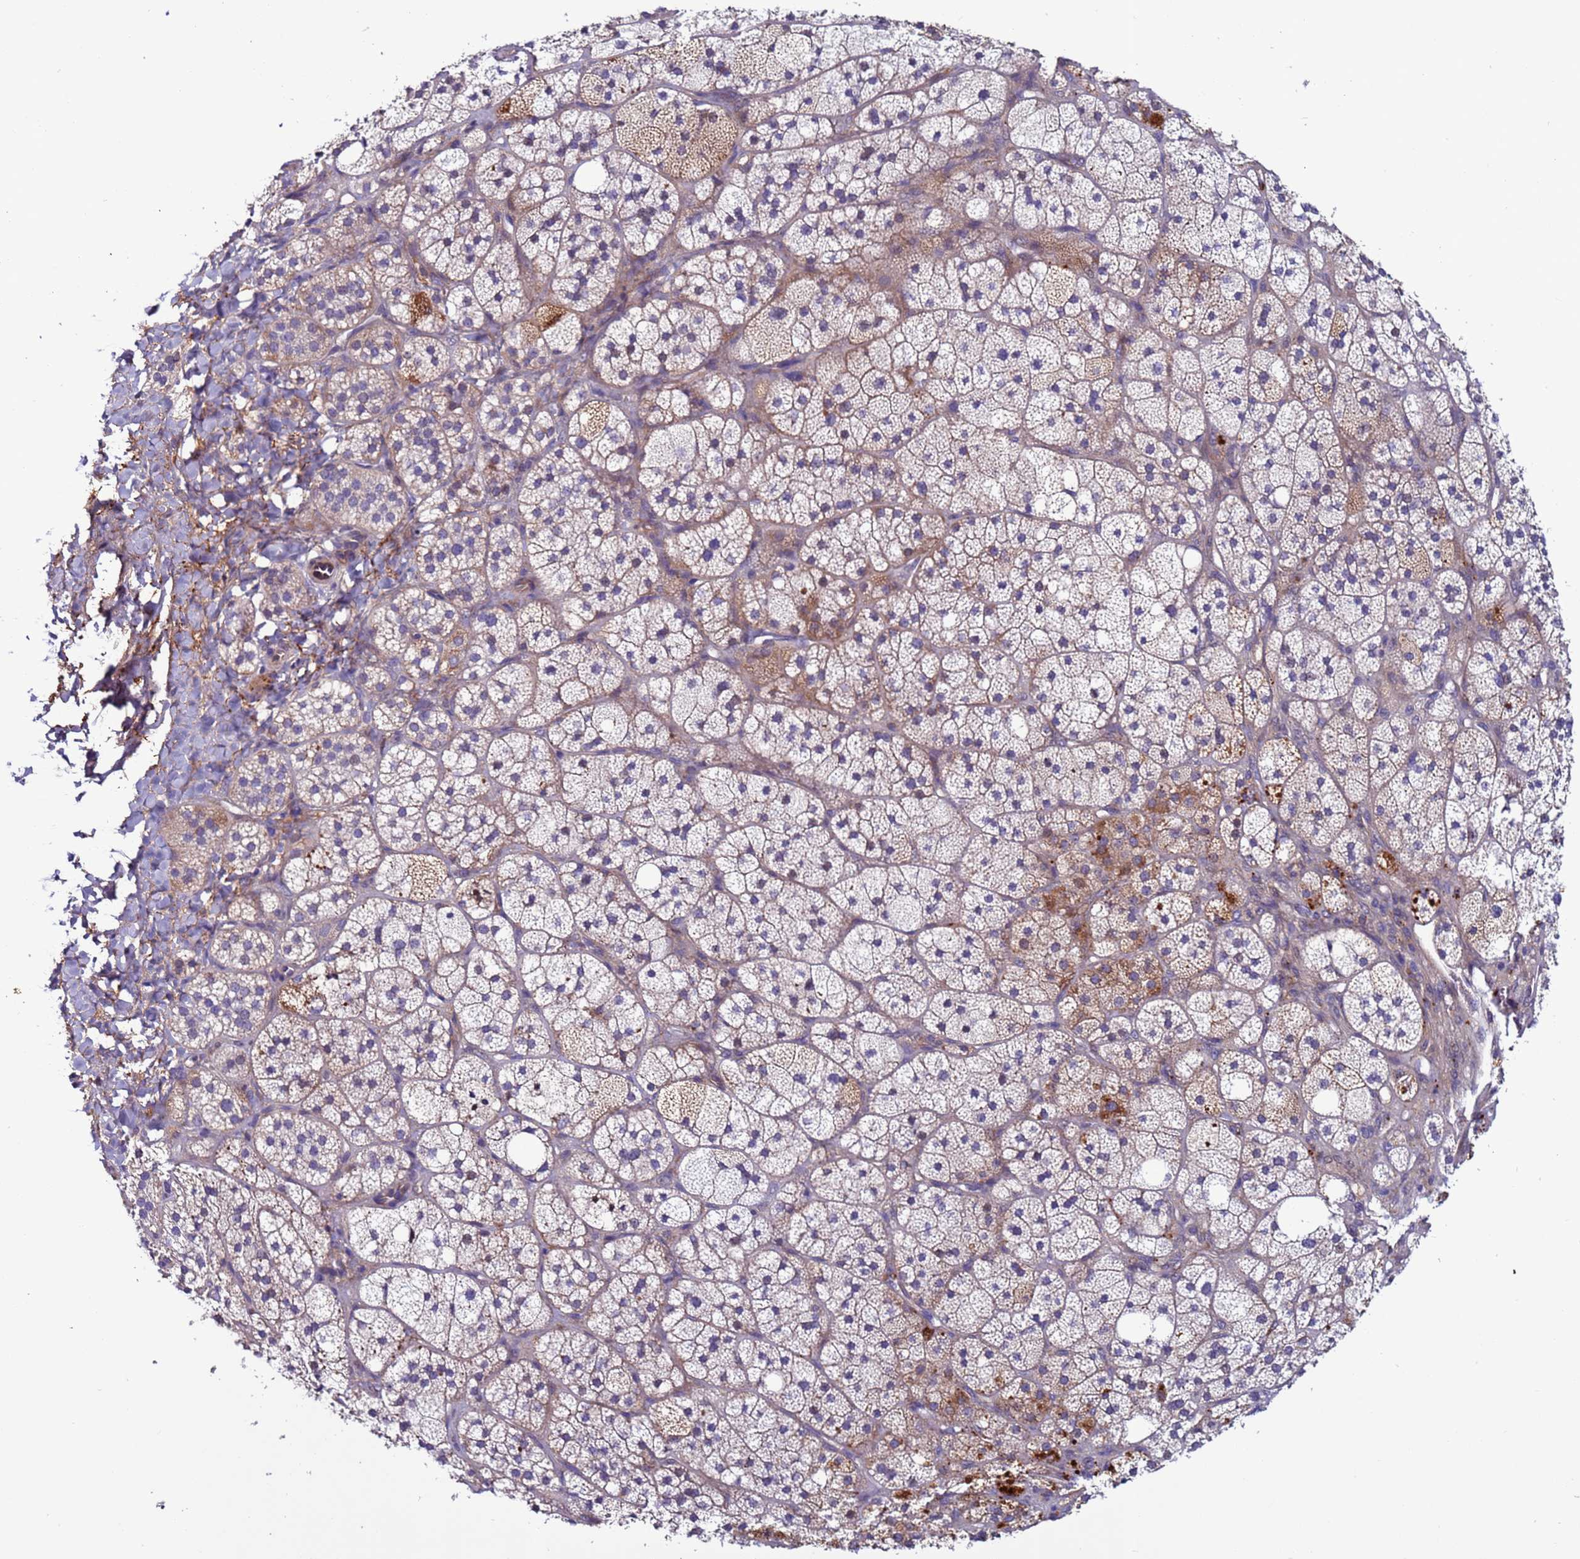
{"staining": {"intensity": "moderate", "quantity": "<25%", "location": "cytoplasmic/membranous"}, "tissue": "adrenal gland", "cell_type": "Glandular cells", "image_type": "normal", "snomed": [{"axis": "morphology", "description": "Normal tissue, NOS"}, {"axis": "topography", "description": "Adrenal gland"}], "caption": "Immunohistochemistry of unremarkable human adrenal gland displays low levels of moderate cytoplasmic/membranous staining in approximately <25% of glandular cells.", "gene": "C8G", "patient": {"sex": "male", "age": 61}}